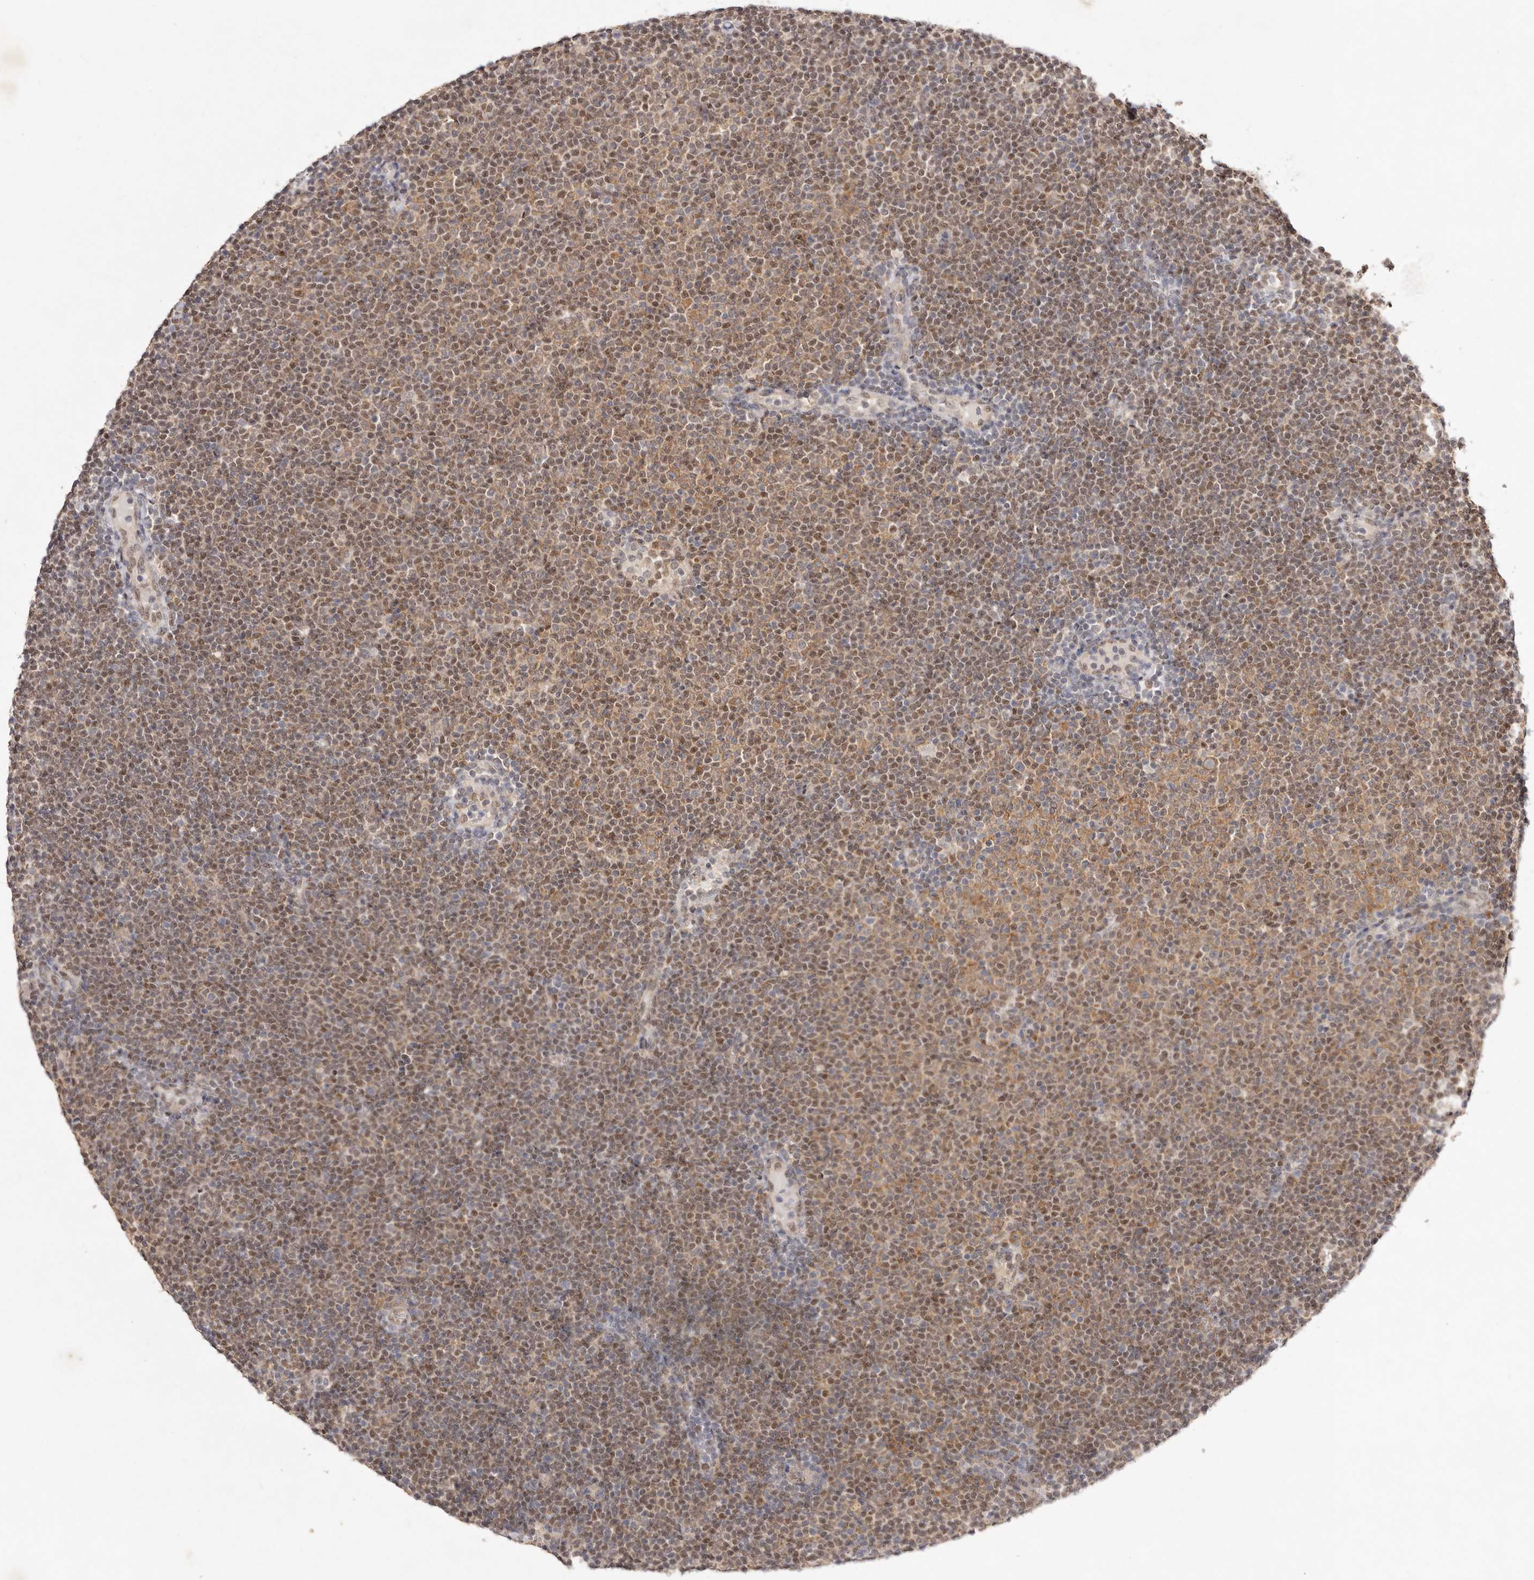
{"staining": {"intensity": "moderate", "quantity": ">75%", "location": "cytoplasmic/membranous,nuclear"}, "tissue": "lymphoma", "cell_type": "Tumor cells", "image_type": "cancer", "snomed": [{"axis": "morphology", "description": "Malignant lymphoma, non-Hodgkin's type, Low grade"}, {"axis": "topography", "description": "Lymph node"}], "caption": "Protein positivity by IHC exhibits moderate cytoplasmic/membranous and nuclear expression in approximately >75% of tumor cells in lymphoma.", "gene": "TADA1", "patient": {"sex": "female", "age": 53}}